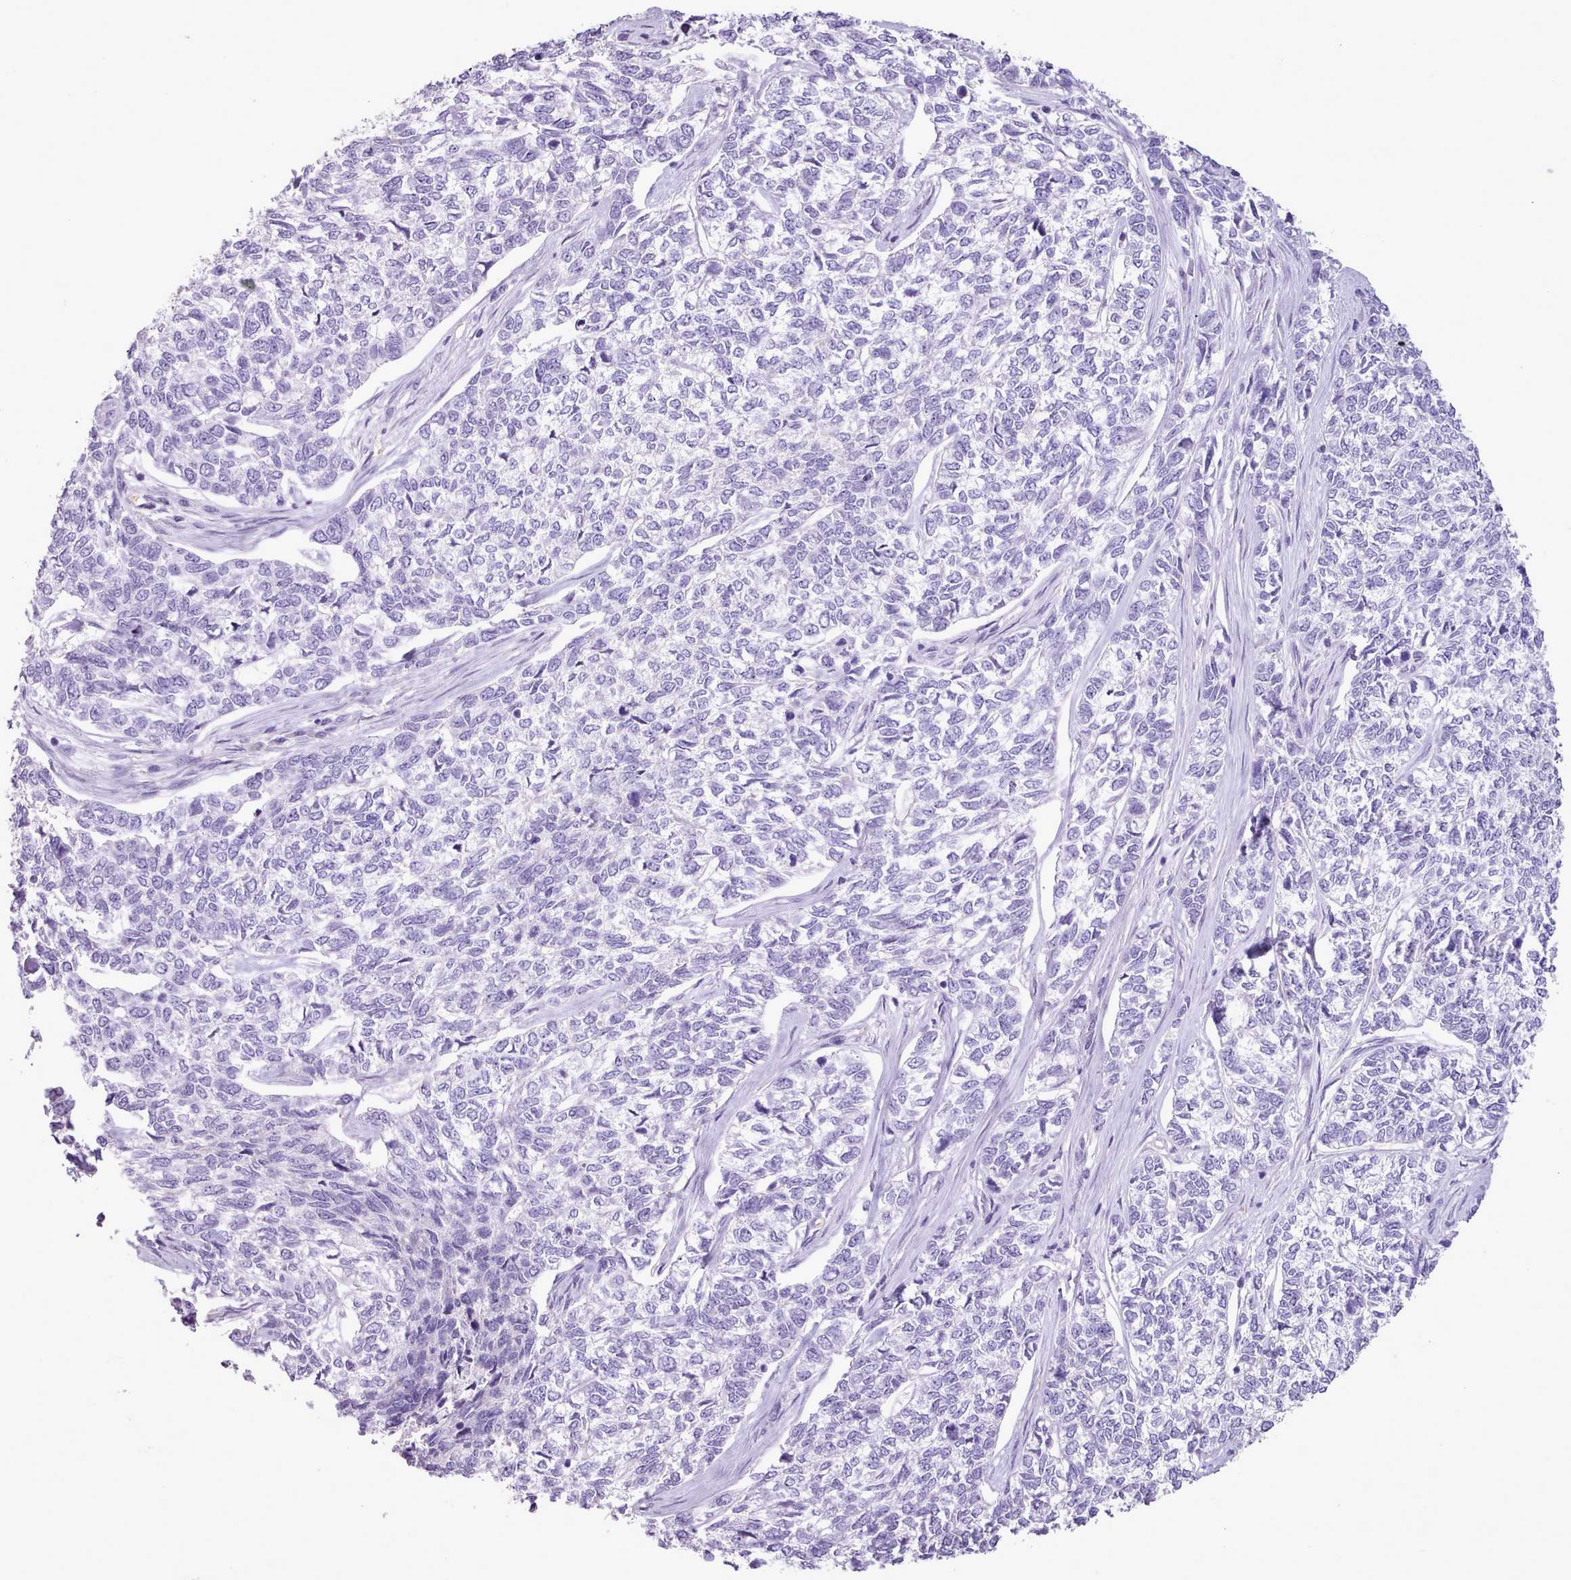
{"staining": {"intensity": "negative", "quantity": "none", "location": "none"}, "tissue": "skin cancer", "cell_type": "Tumor cells", "image_type": "cancer", "snomed": [{"axis": "morphology", "description": "Basal cell carcinoma"}, {"axis": "topography", "description": "Skin"}], "caption": "Immunohistochemistry histopathology image of neoplastic tissue: human basal cell carcinoma (skin) stained with DAB displays no significant protein expression in tumor cells.", "gene": "AK4", "patient": {"sex": "female", "age": 65}}